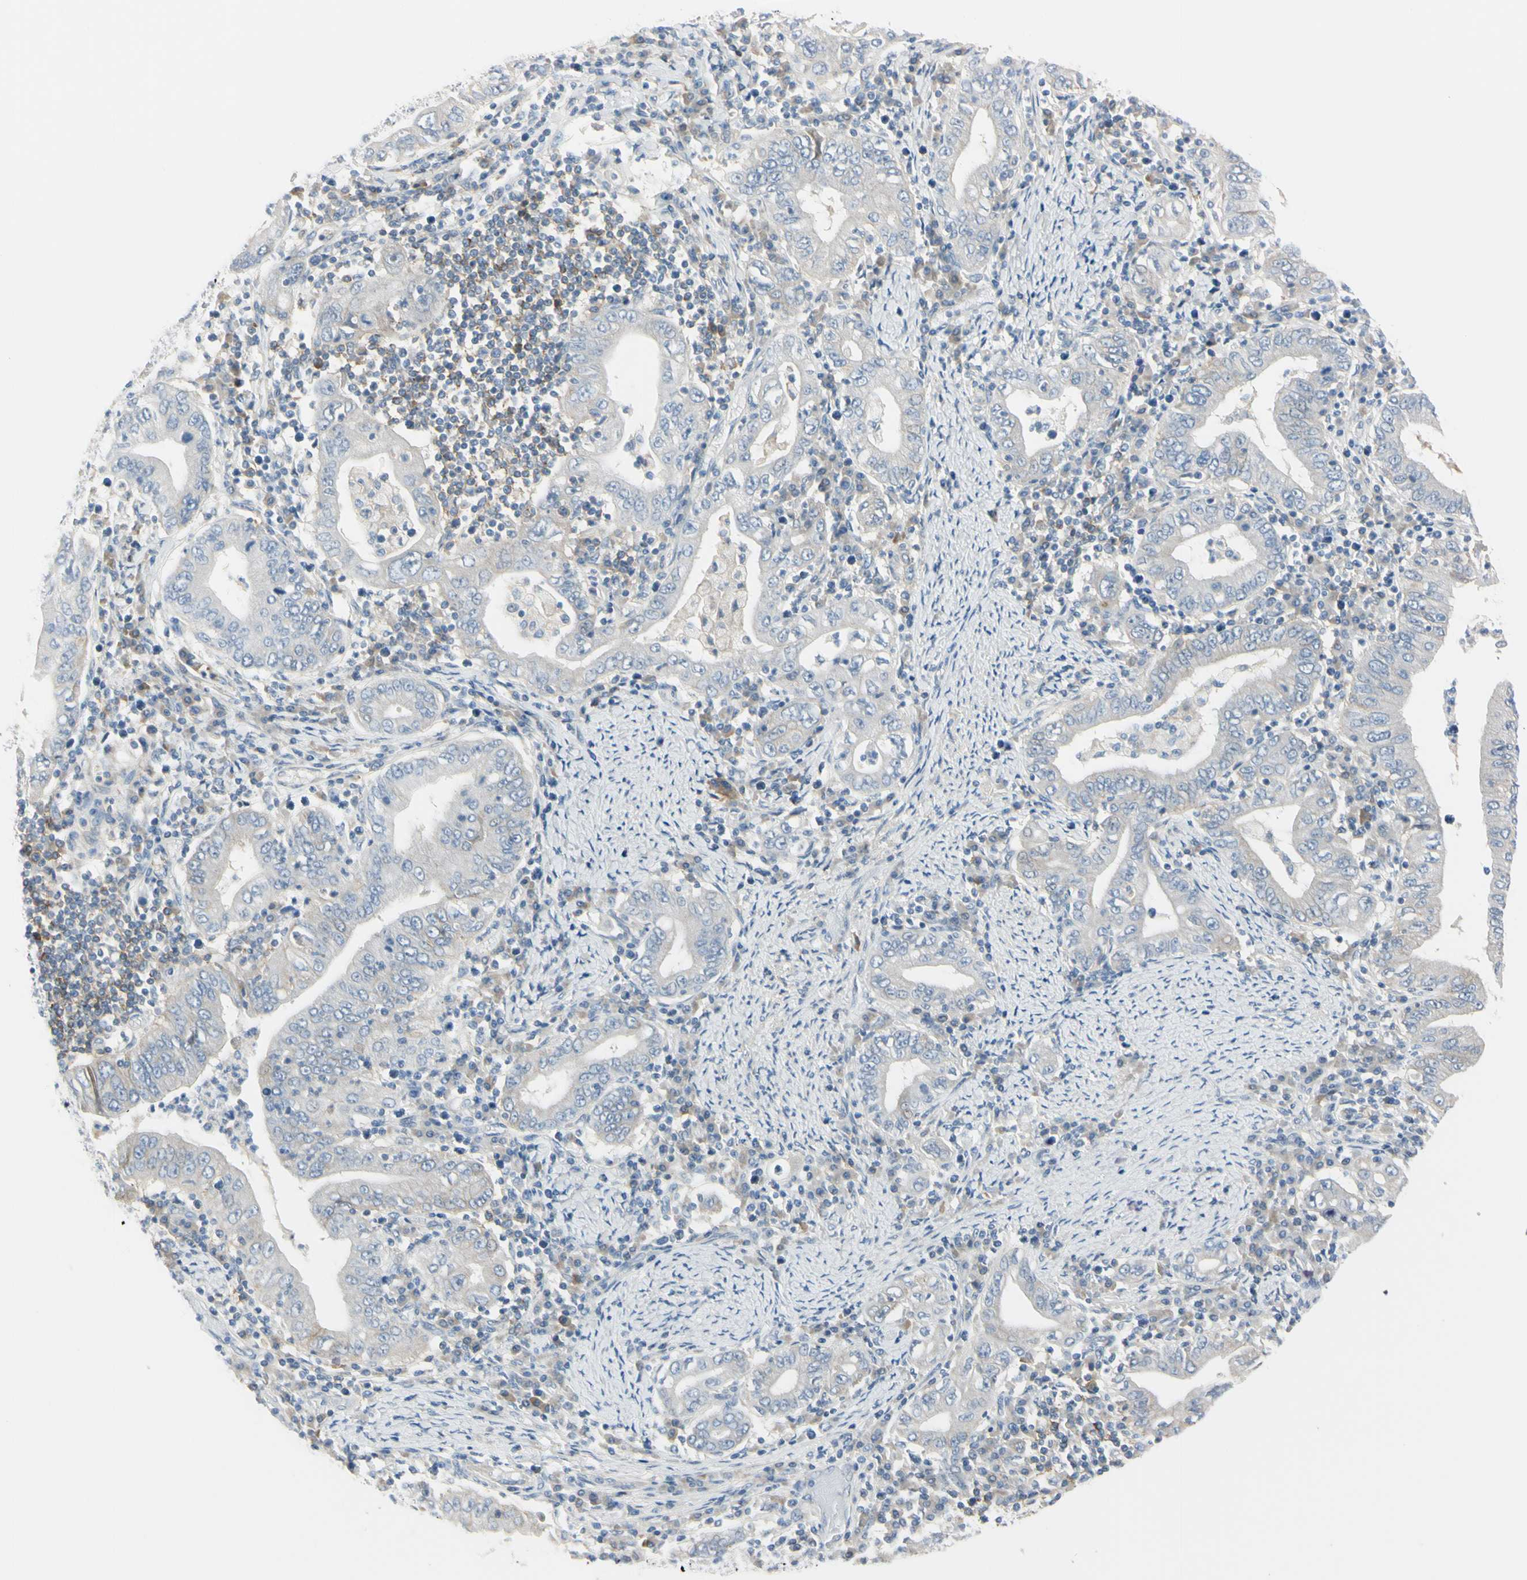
{"staining": {"intensity": "negative", "quantity": "none", "location": "none"}, "tissue": "stomach cancer", "cell_type": "Tumor cells", "image_type": "cancer", "snomed": [{"axis": "morphology", "description": "Normal tissue, NOS"}, {"axis": "morphology", "description": "Adenocarcinoma, NOS"}, {"axis": "topography", "description": "Esophagus"}, {"axis": "topography", "description": "Stomach, upper"}, {"axis": "topography", "description": "Peripheral nerve tissue"}], "caption": "Immunohistochemistry image of human adenocarcinoma (stomach) stained for a protein (brown), which demonstrates no positivity in tumor cells.", "gene": "ASB9", "patient": {"sex": "male", "age": 62}}